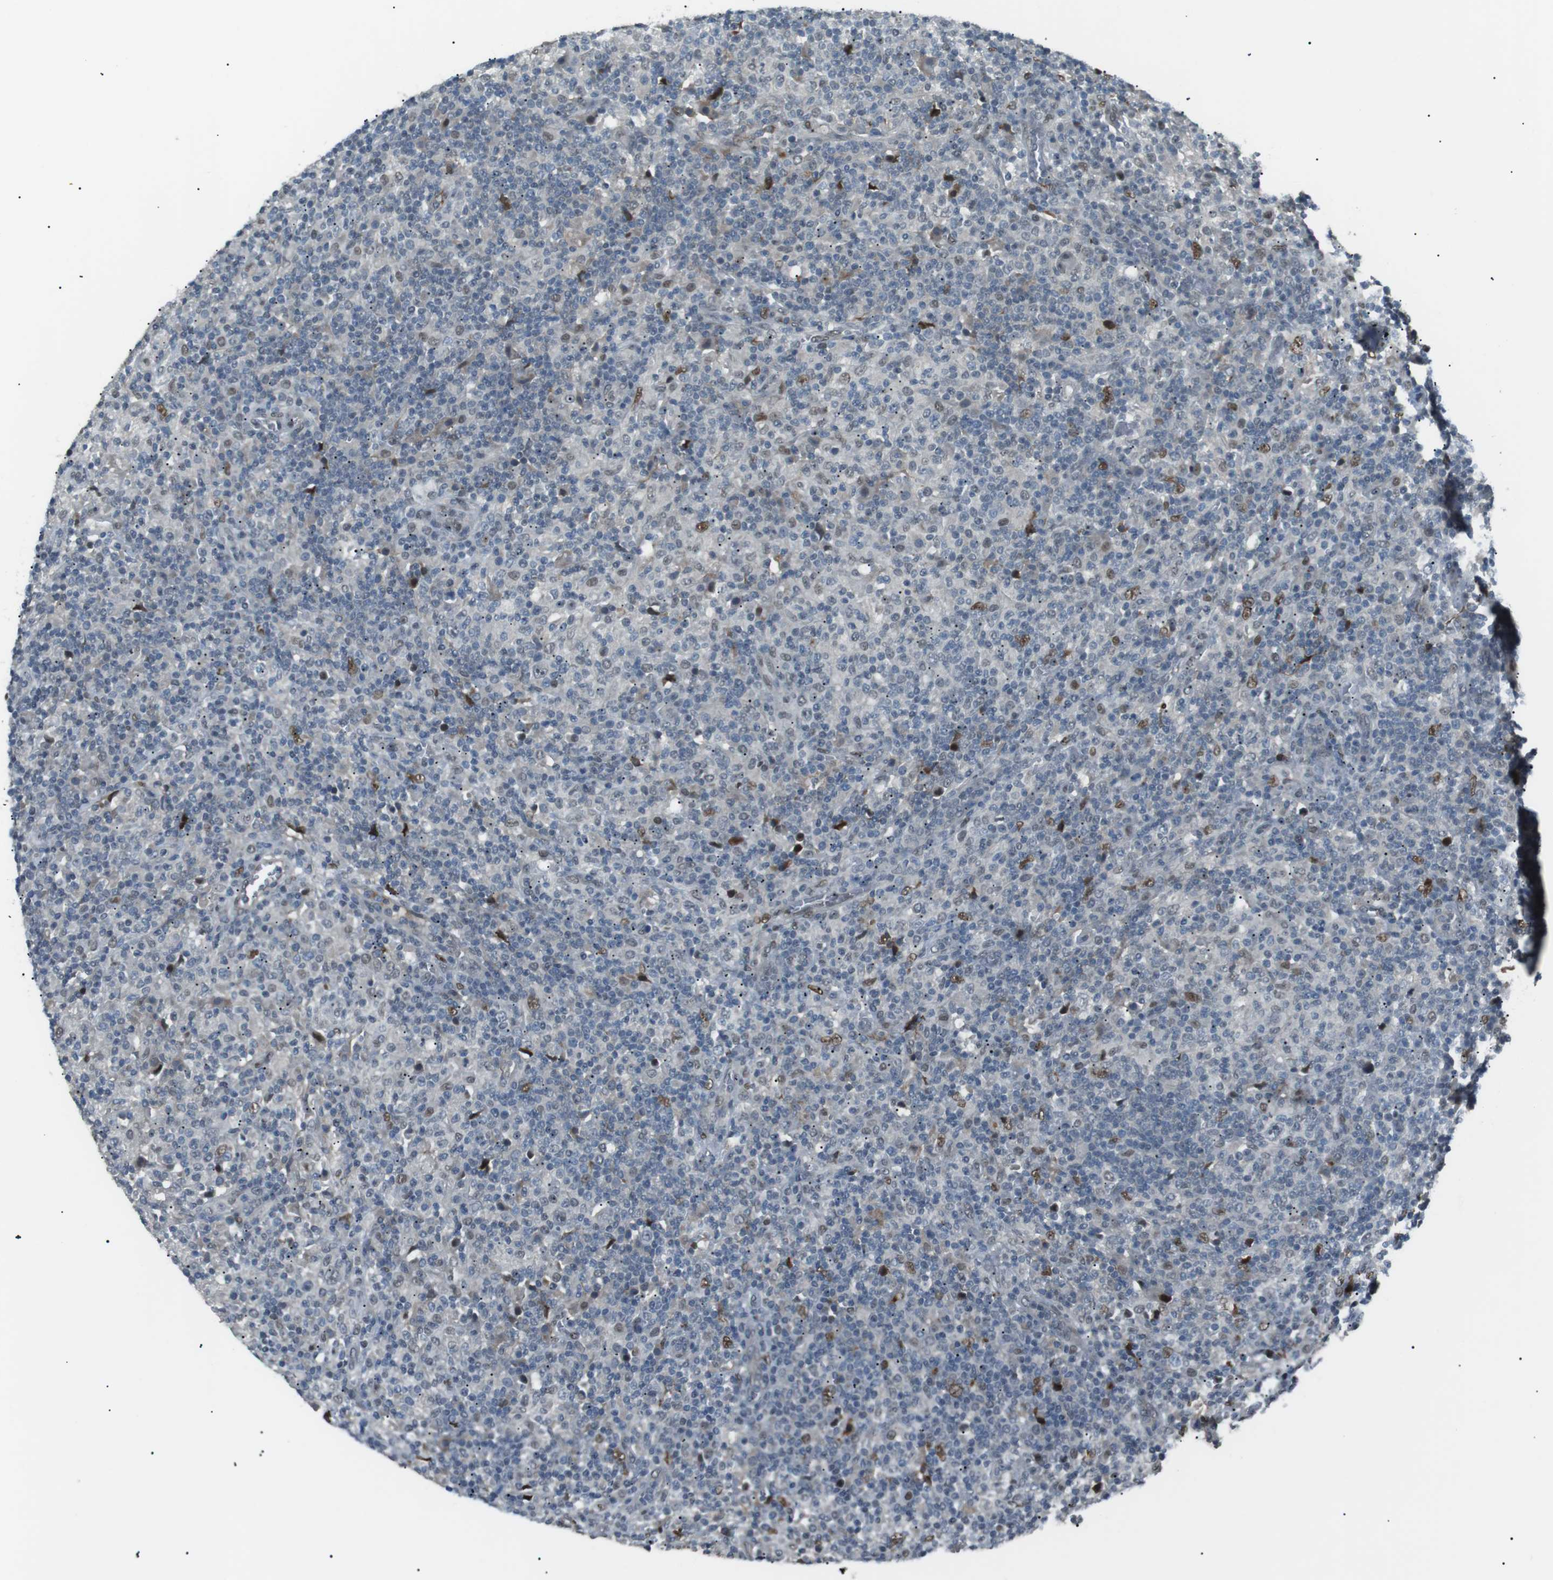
{"staining": {"intensity": "weak", "quantity": ">75%", "location": "nuclear"}, "tissue": "lymphoma", "cell_type": "Tumor cells", "image_type": "cancer", "snomed": [{"axis": "morphology", "description": "Hodgkin's disease, NOS"}, {"axis": "topography", "description": "Lymph node"}], "caption": "Hodgkin's disease tissue displays weak nuclear expression in about >75% of tumor cells, visualized by immunohistochemistry. (DAB IHC, brown staining for protein, blue staining for nuclei).", "gene": "SRPK2", "patient": {"sex": "male", "age": 70}}